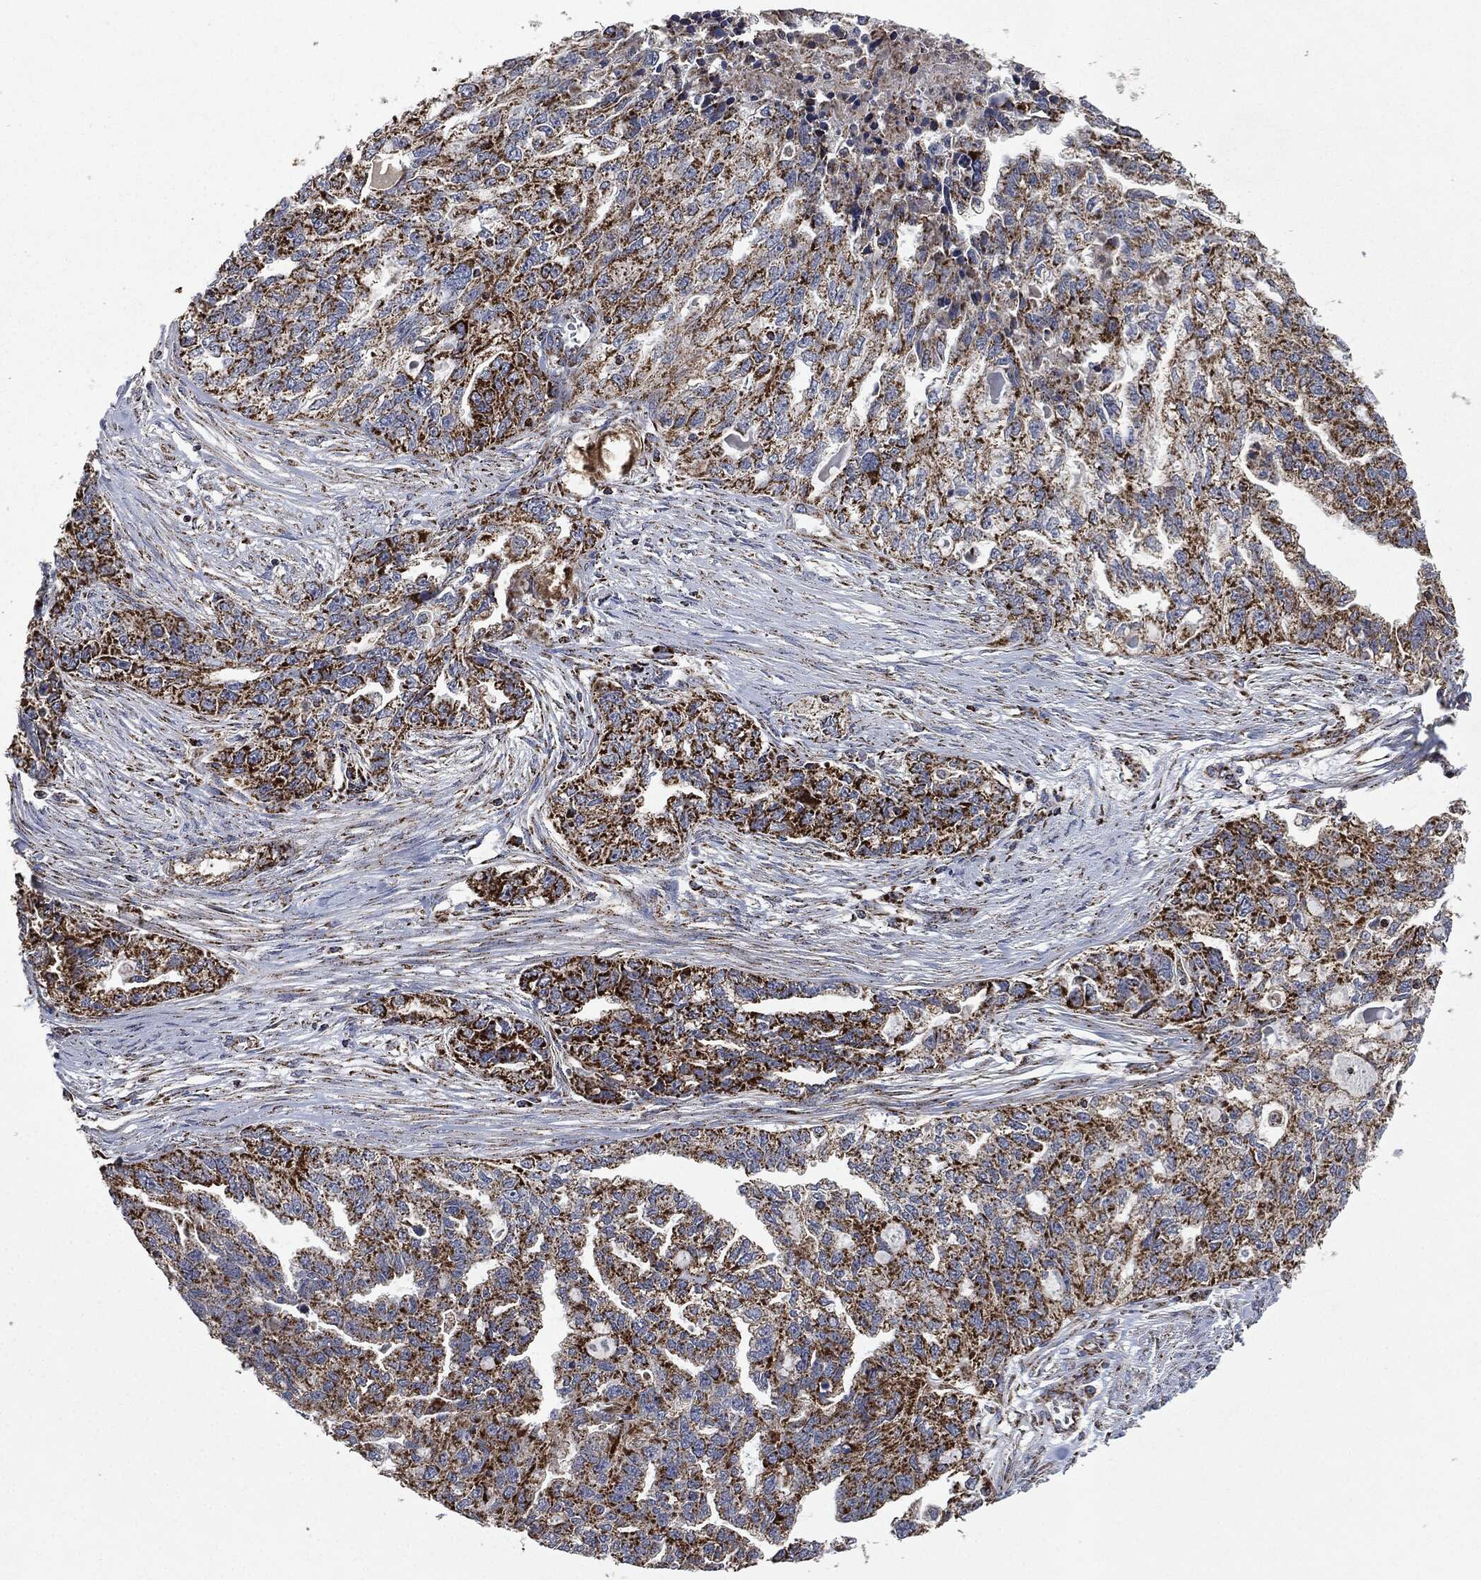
{"staining": {"intensity": "strong", "quantity": ">75%", "location": "cytoplasmic/membranous"}, "tissue": "ovarian cancer", "cell_type": "Tumor cells", "image_type": "cancer", "snomed": [{"axis": "morphology", "description": "Cystadenocarcinoma, serous, NOS"}, {"axis": "topography", "description": "Ovary"}], "caption": "A high amount of strong cytoplasmic/membranous positivity is identified in about >75% of tumor cells in ovarian serous cystadenocarcinoma tissue. (DAB (3,3'-diaminobenzidine) = brown stain, brightfield microscopy at high magnification).", "gene": "RYK", "patient": {"sex": "female", "age": 51}}